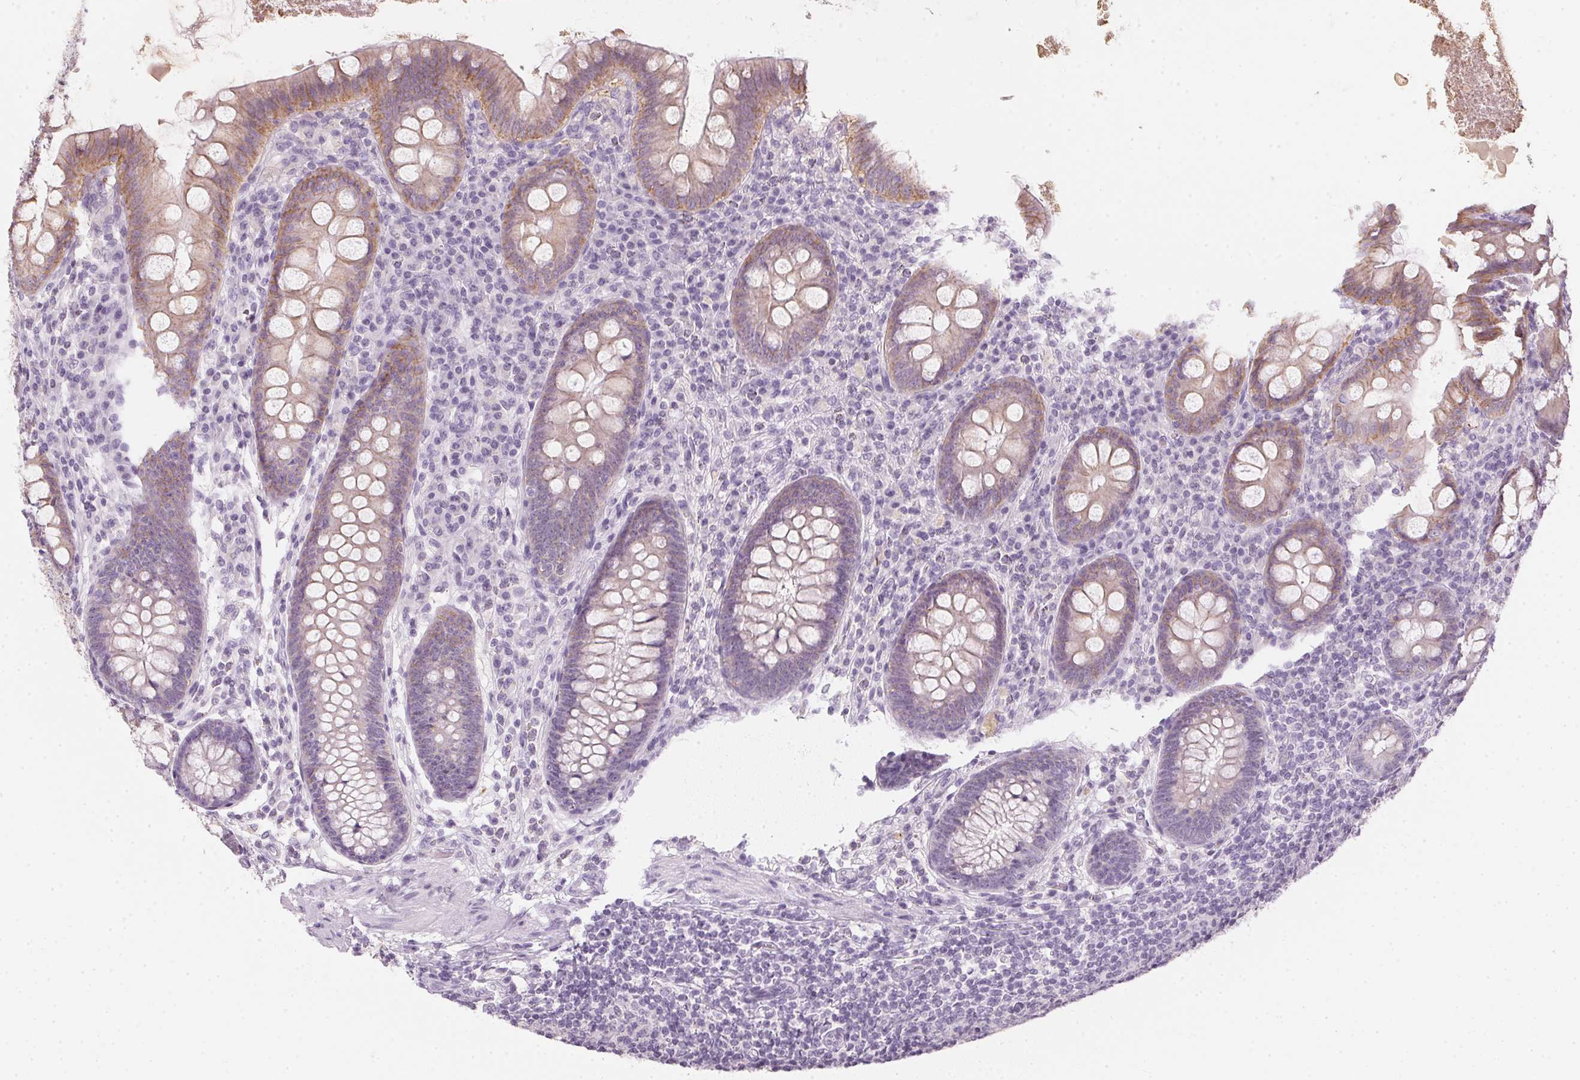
{"staining": {"intensity": "moderate", "quantity": "<25%", "location": "cytoplasmic/membranous"}, "tissue": "appendix", "cell_type": "Glandular cells", "image_type": "normal", "snomed": [{"axis": "morphology", "description": "Normal tissue, NOS"}, {"axis": "topography", "description": "Appendix"}], "caption": "Glandular cells display moderate cytoplasmic/membranous positivity in about <25% of cells in benign appendix. (brown staining indicates protein expression, while blue staining denotes nuclei).", "gene": "TMEM72", "patient": {"sex": "male", "age": 71}}